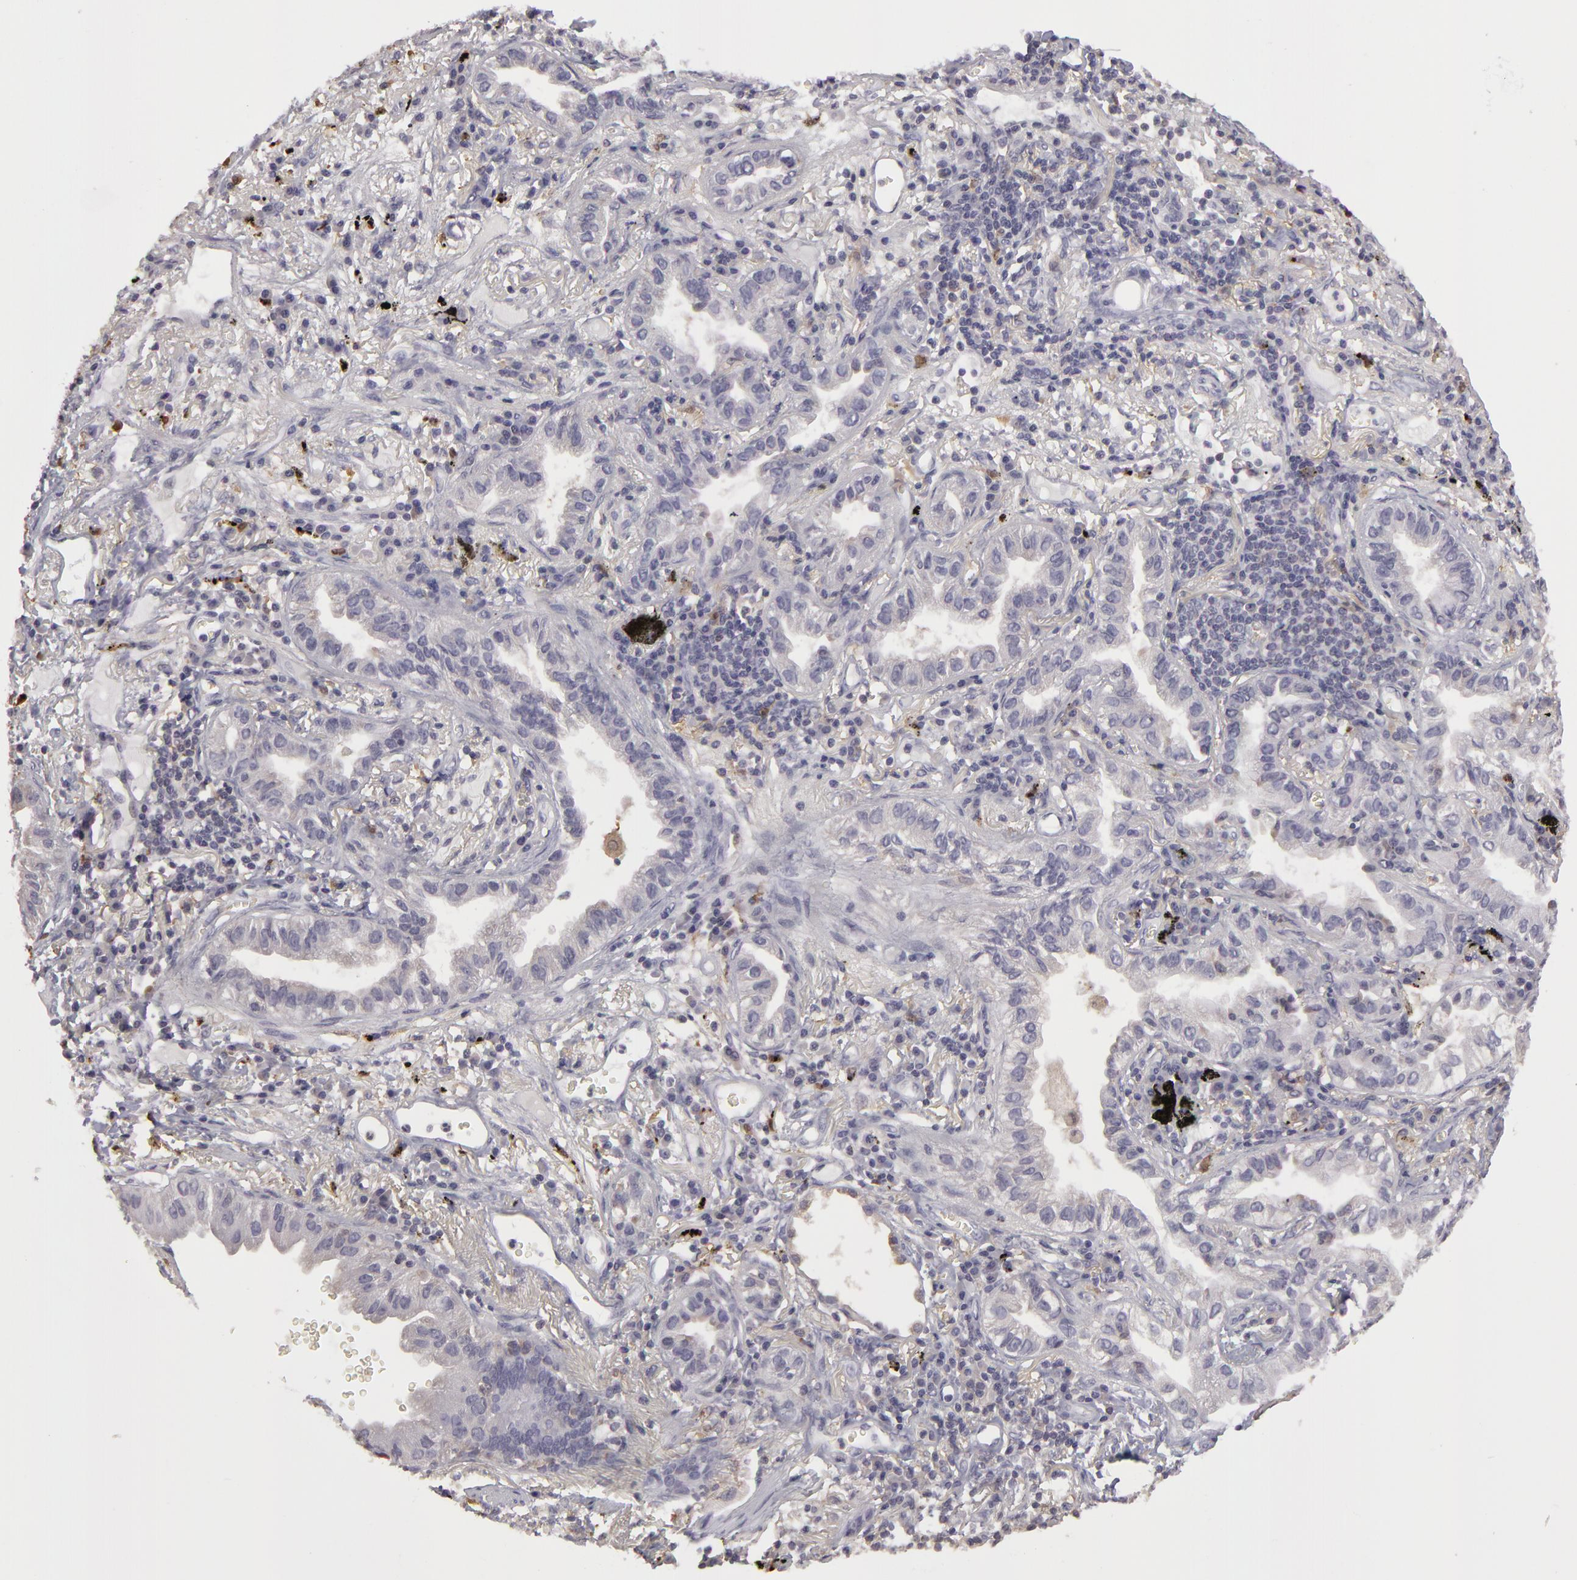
{"staining": {"intensity": "negative", "quantity": "none", "location": "none"}, "tissue": "lung cancer", "cell_type": "Tumor cells", "image_type": "cancer", "snomed": [{"axis": "morphology", "description": "Adenocarcinoma, NOS"}, {"axis": "topography", "description": "Lung"}], "caption": "An image of lung cancer stained for a protein shows no brown staining in tumor cells.", "gene": "GNPDA1", "patient": {"sex": "female", "age": 50}}